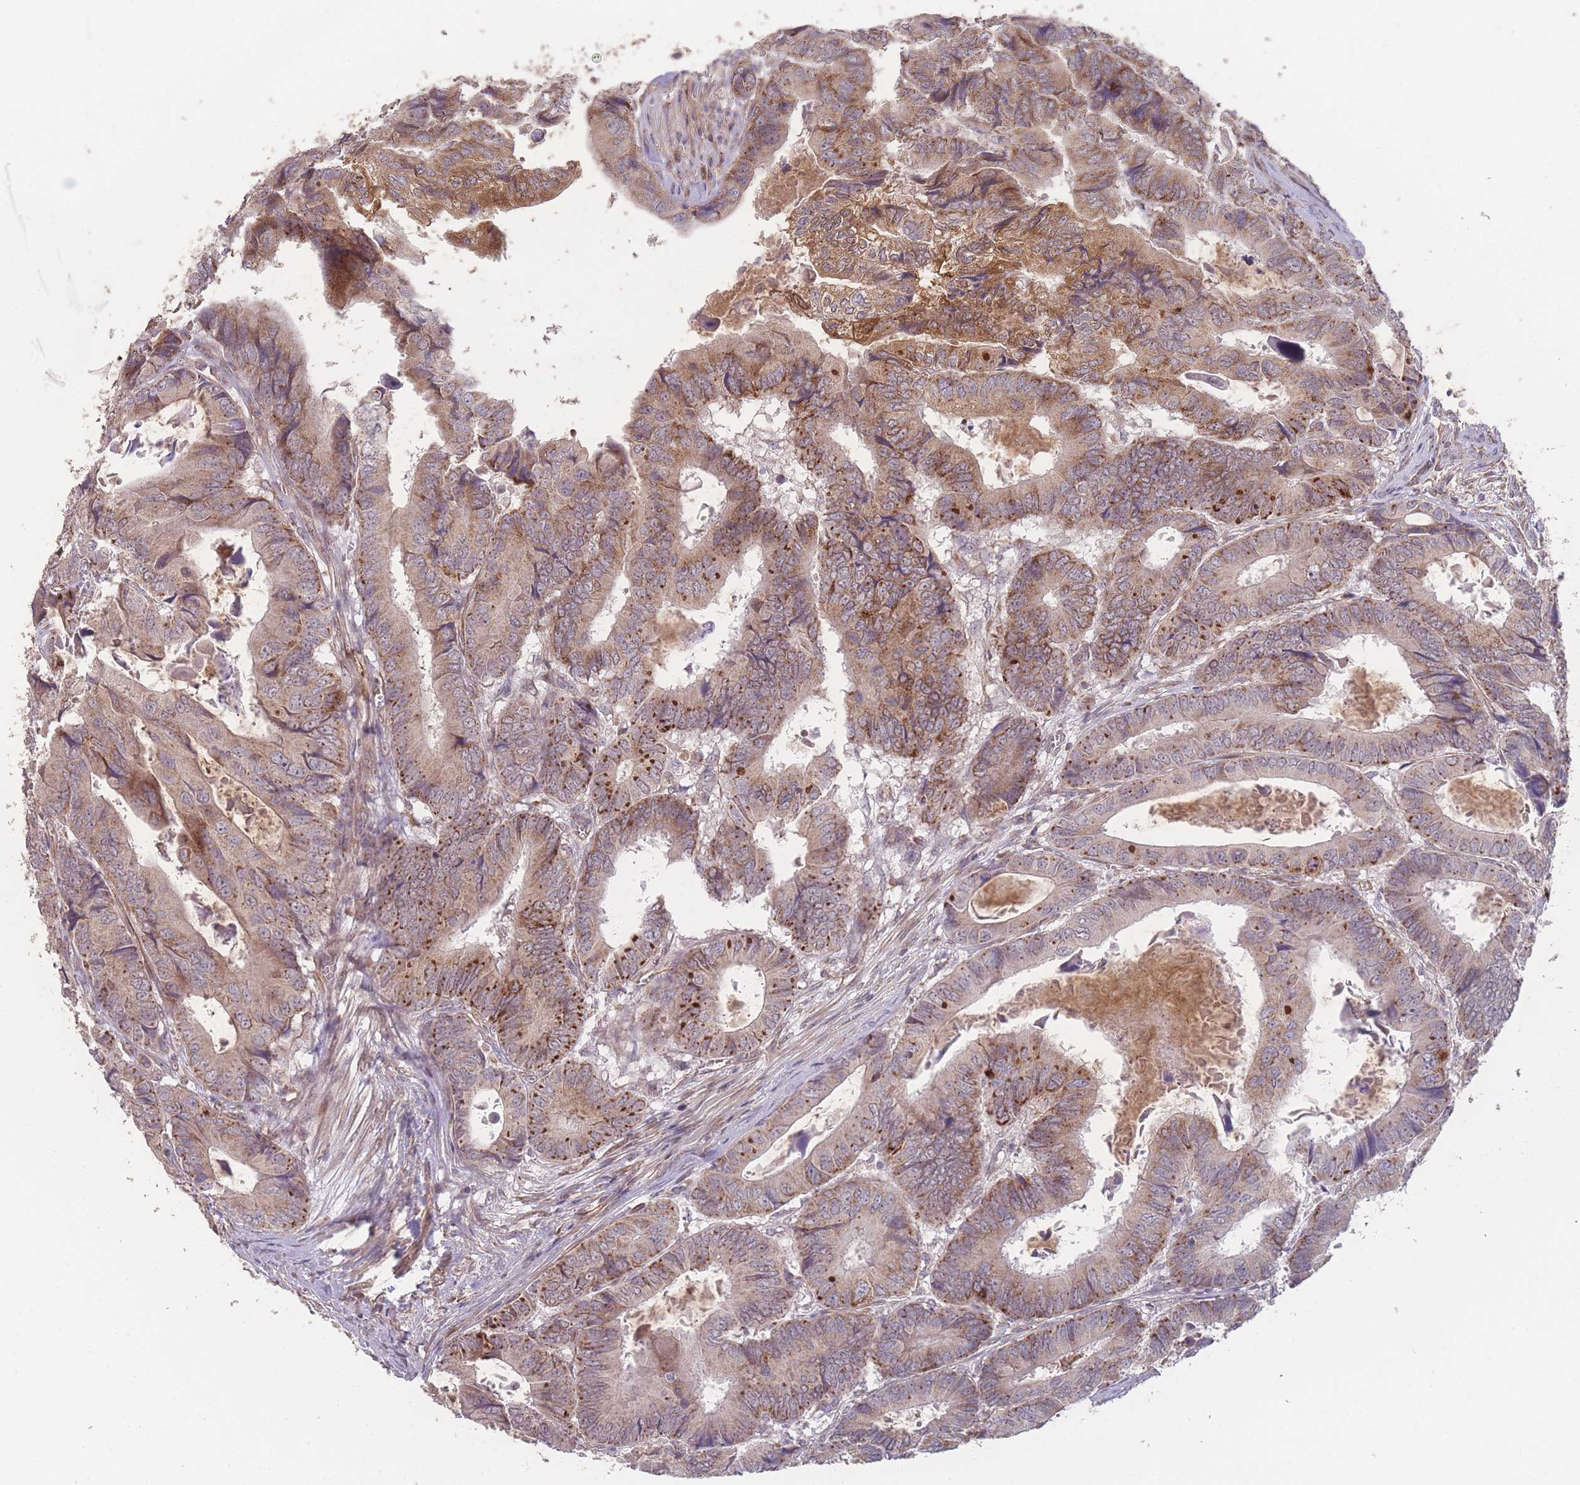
{"staining": {"intensity": "moderate", "quantity": ">75%", "location": "cytoplasmic/membranous"}, "tissue": "colorectal cancer", "cell_type": "Tumor cells", "image_type": "cancer", "snomed": [{"axis": "morphology", "description": "Adenocarcinoma, NOS"}, {"axis": "topography", "description": "Colon"}], "caption": "A histopathology image showing moderate cytoplasmic/membranous staining in about >75% of tumor cells in colorectal cancer (adenocarcinoma), as visualized by brown immunohistochemical staining.", "gene": "PXMP4", "patient": {"sex": "male", "age": 85}}